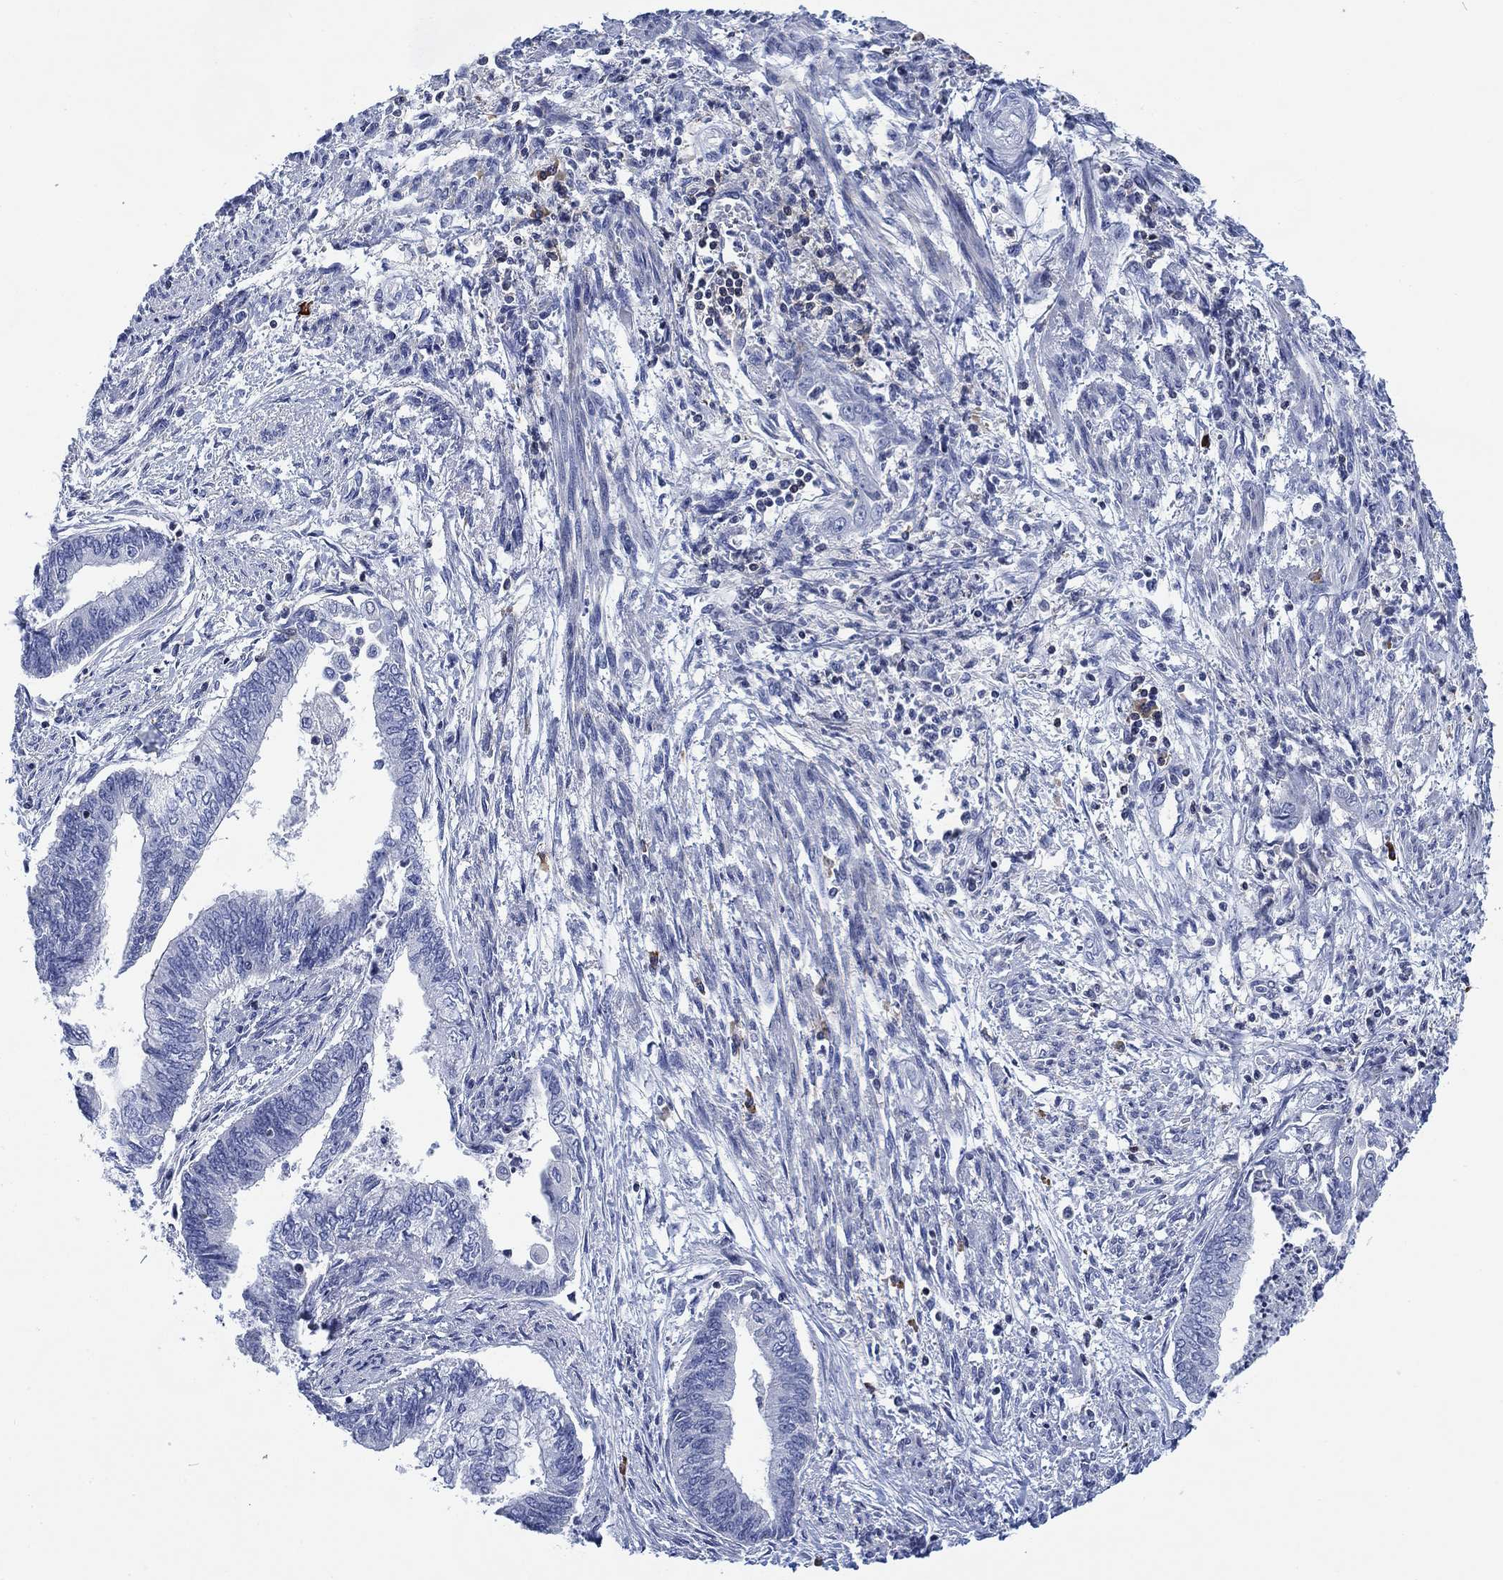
{"staining": {"intensity": "negative", "quantity": "none", "location": "none"}, "tissue": "endometrial cancer", "cell_type": "Tumor cells", "image_type": "cancer", "snomed": [{"axis": "morphology", "description": "Adenocarcinoma, NOS"}, {"axis": "topography", "description": "Endometrium"}], "caption": "IHC image of neoplastic tissue: endometrial adenocarcinoma stained with DAB exhibits no significant protein expression in tumor cells. (IHC, brightfield microscopy, high magnification).", "gene": "FYB1", "patient": {"sex": "female", "age": 65}}